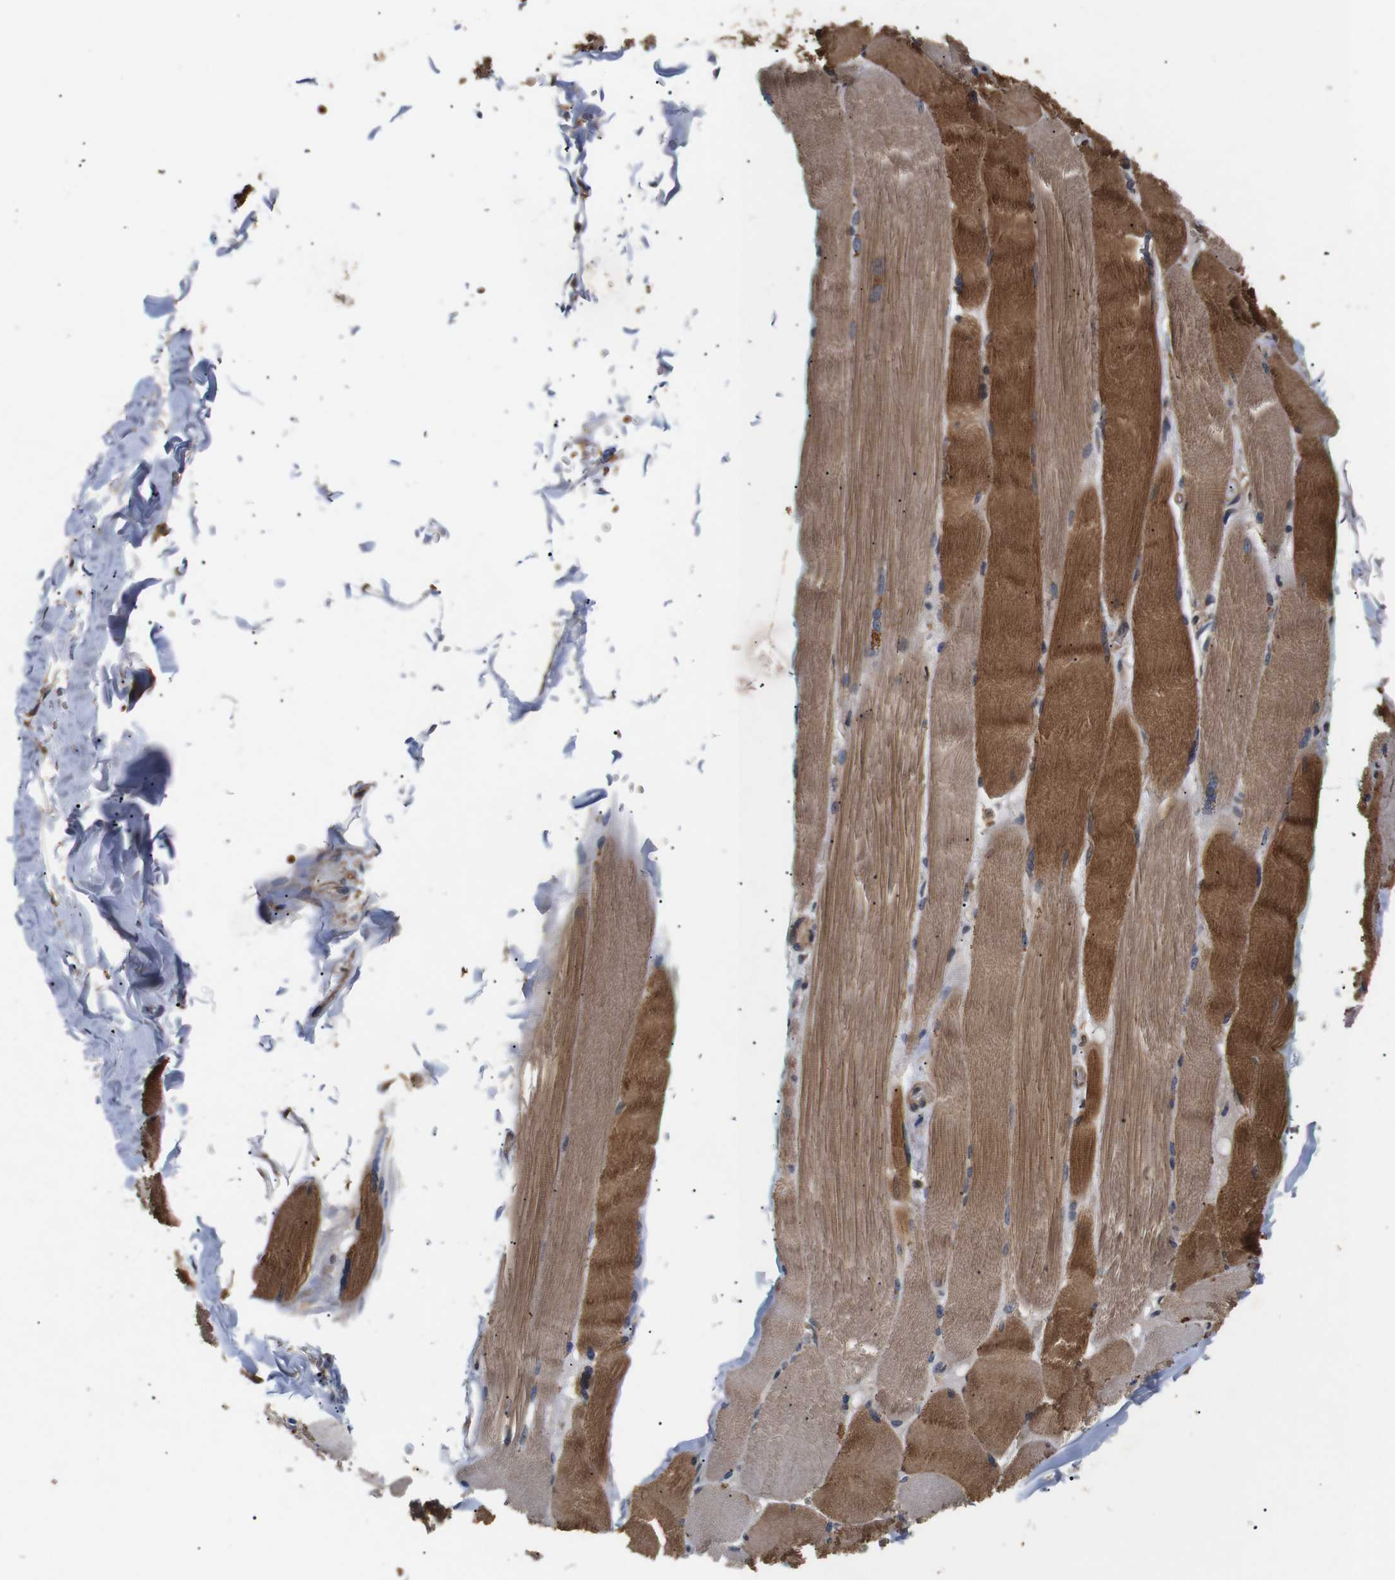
{"staining": {"intensity": "moderate", "quantity": ">75%", "location": "cytoplasmic/membranous"}, "tissue": "skeletal muscle", "cell_type": "Myocytes", "image_type": "normal", "snomed": [{"axis": "morphology", "description": "Normal tissue, NOS"}, {"axis": "topography", "description": "Skin"}, {"axis": "topography", "description": "Skeletal muscle"}], "caption": "Protein analysis of benign skeletal muscle shows moderate cytoplasmic/membranous positivity in approximately >75% of myocytes.", "gene": "DDR1", "patient": {"sex": "male", "age": 83}}